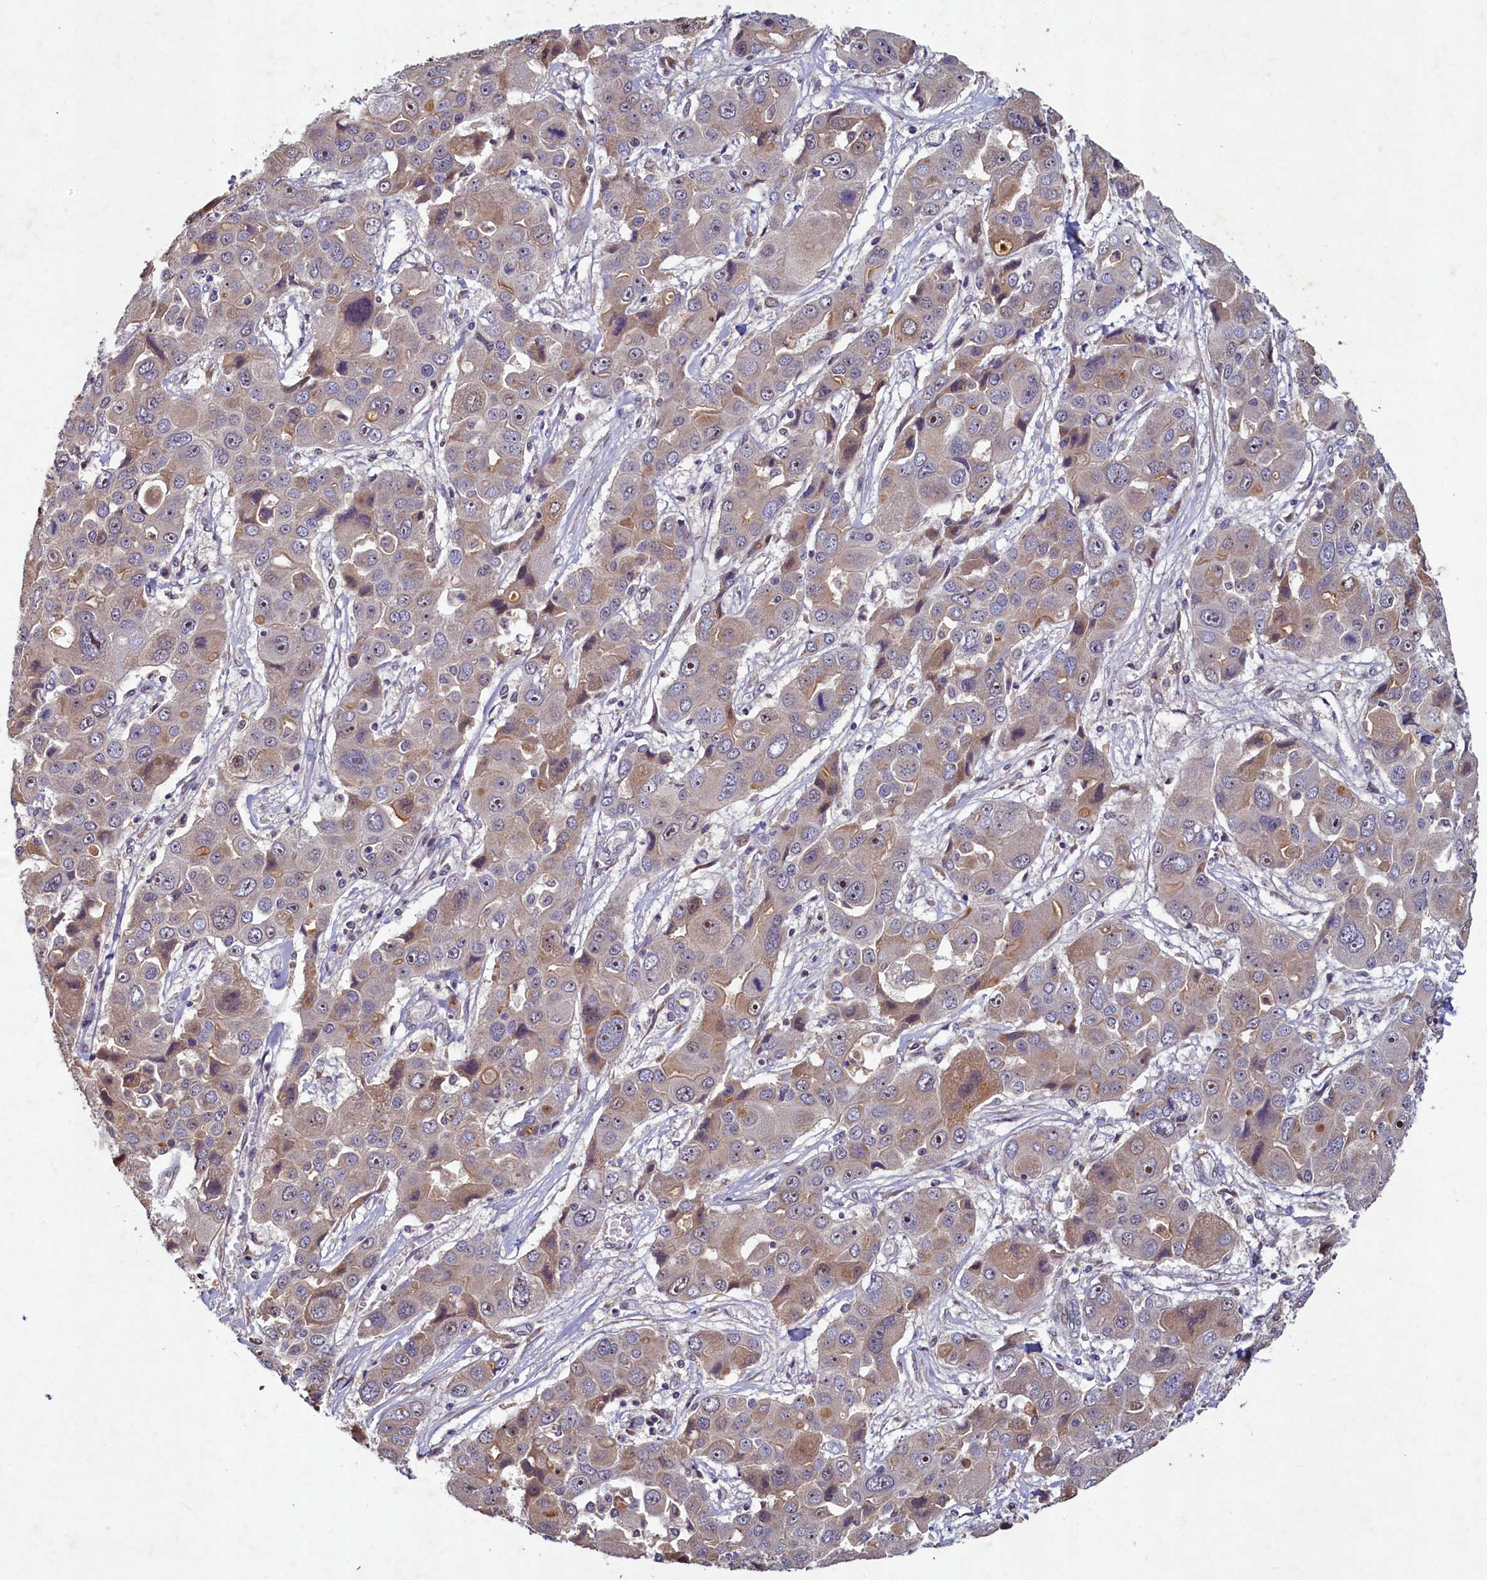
{"staining": {"intensity": "weak", "quantity": "<25%", "location": "cytoplasmic/membranous"}, "tissue": "liver cancer", "cell_type": "Tumor cells", "image_type": "cancer", "snomed": [{"axis": "morphology", "description": "Cholangiocarcinoma"}, {"axis": "topography", "description": "Liver"}], "caption": "Liver cholangiocarcinoma stained for a protein using IHC reveals no expression tumor cells.", "gene": "LATS2", "patient": {"sex": "male", "age": 67}}